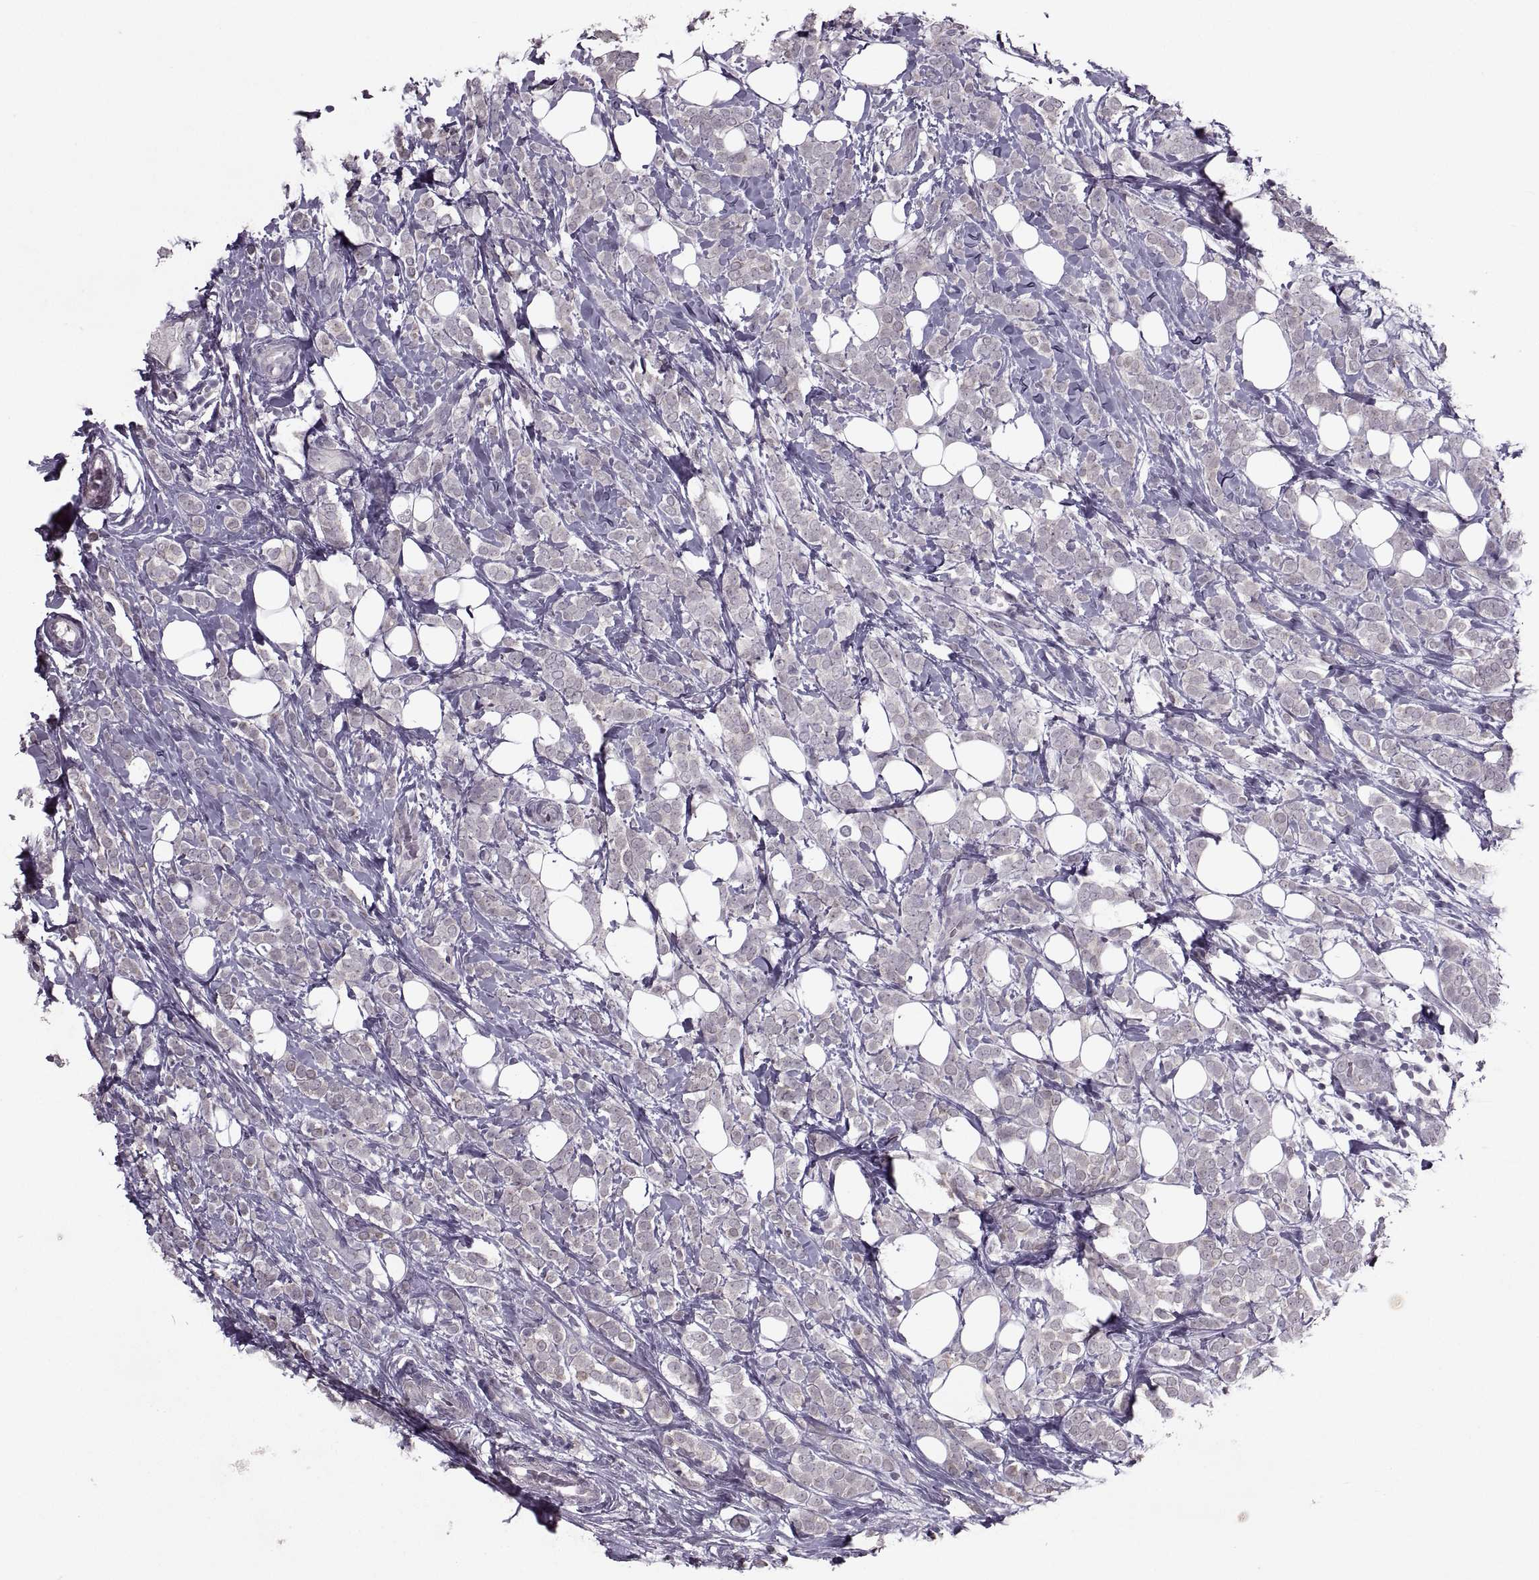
{"staining": {"intensity": "weak", "quantity": "25%-75%", "location": "cytoplasmic/membranous"}, "tissue": "breast cancer", "cell_type": "Tumor cells", "image_type": "cancer", "snomed": [{"axis": "morphology", "description": "Lobular carcinoma"}, {"axis": "topography", "description": "Breast"}], "caption": "Human breast cancer stained for a protein (brown) exhibits weak cytoplasmic/membranous positive staining in approximately 25%-75% of tumor cells.", "gene": "MGAT4D", "patient": {"sex": "female", "age": 49}}